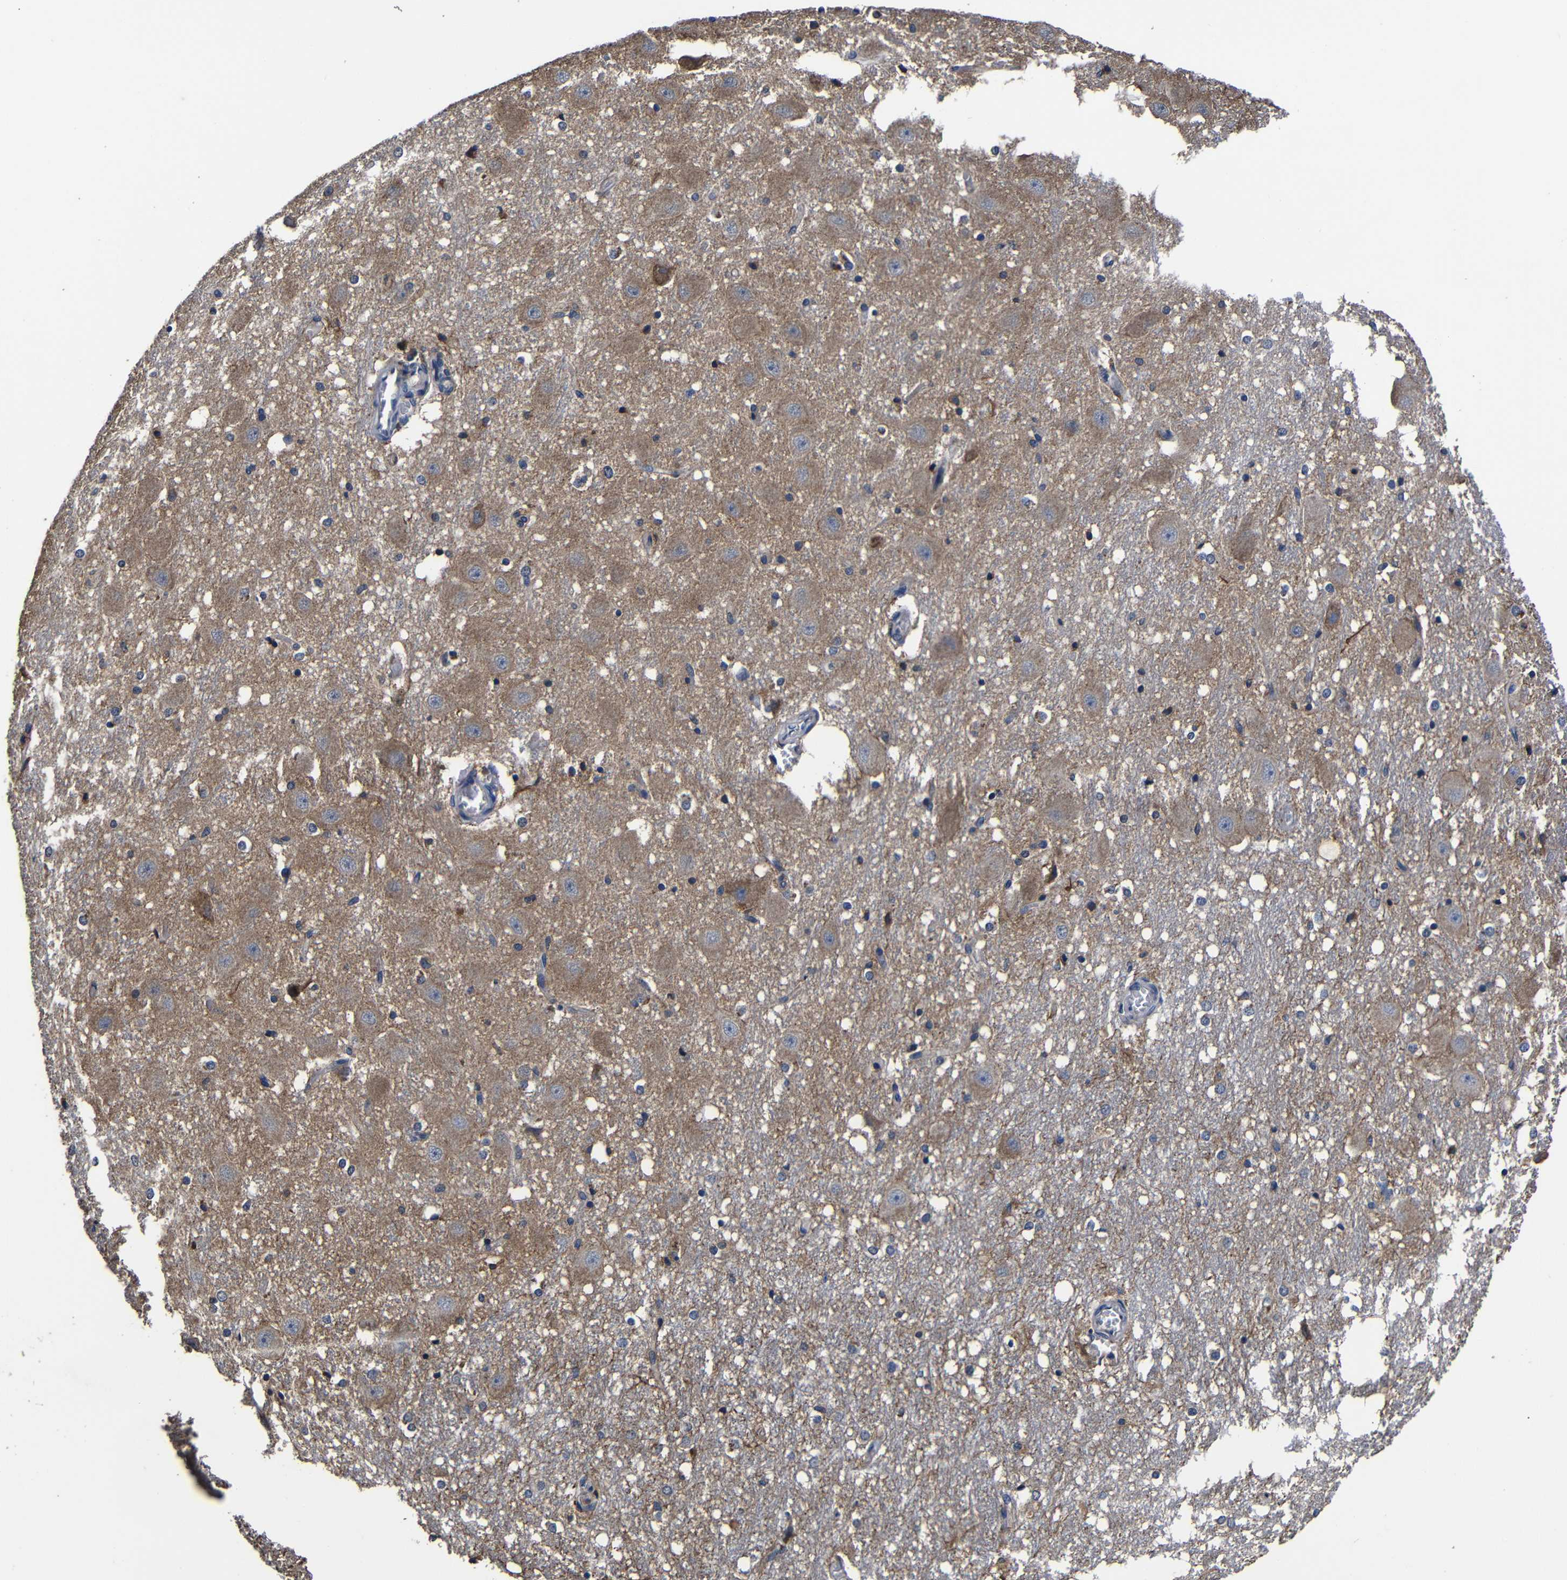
{"staining": {"intensity": "moderate", "quantity": "25%-75%", "location": "cytoplasmic/membranous"}, "tissue": "hippocampus", "cell_type": "Glial cells", "image_type": "normal", "snomed": [{"axis": "morphology", "description": "Normal tissue, NOS"}, {"axis": "topography", "description": "Hippocampus"}], "caption": "Approximately 25%-75% of glial cells in unremarkable hippocampus show moderate cytoplasmic/membranous protein expression as visualized by brown immunohistochemical staining.", "gene": "SCN9A", "patient": {"sex": "female", "age": 19}}